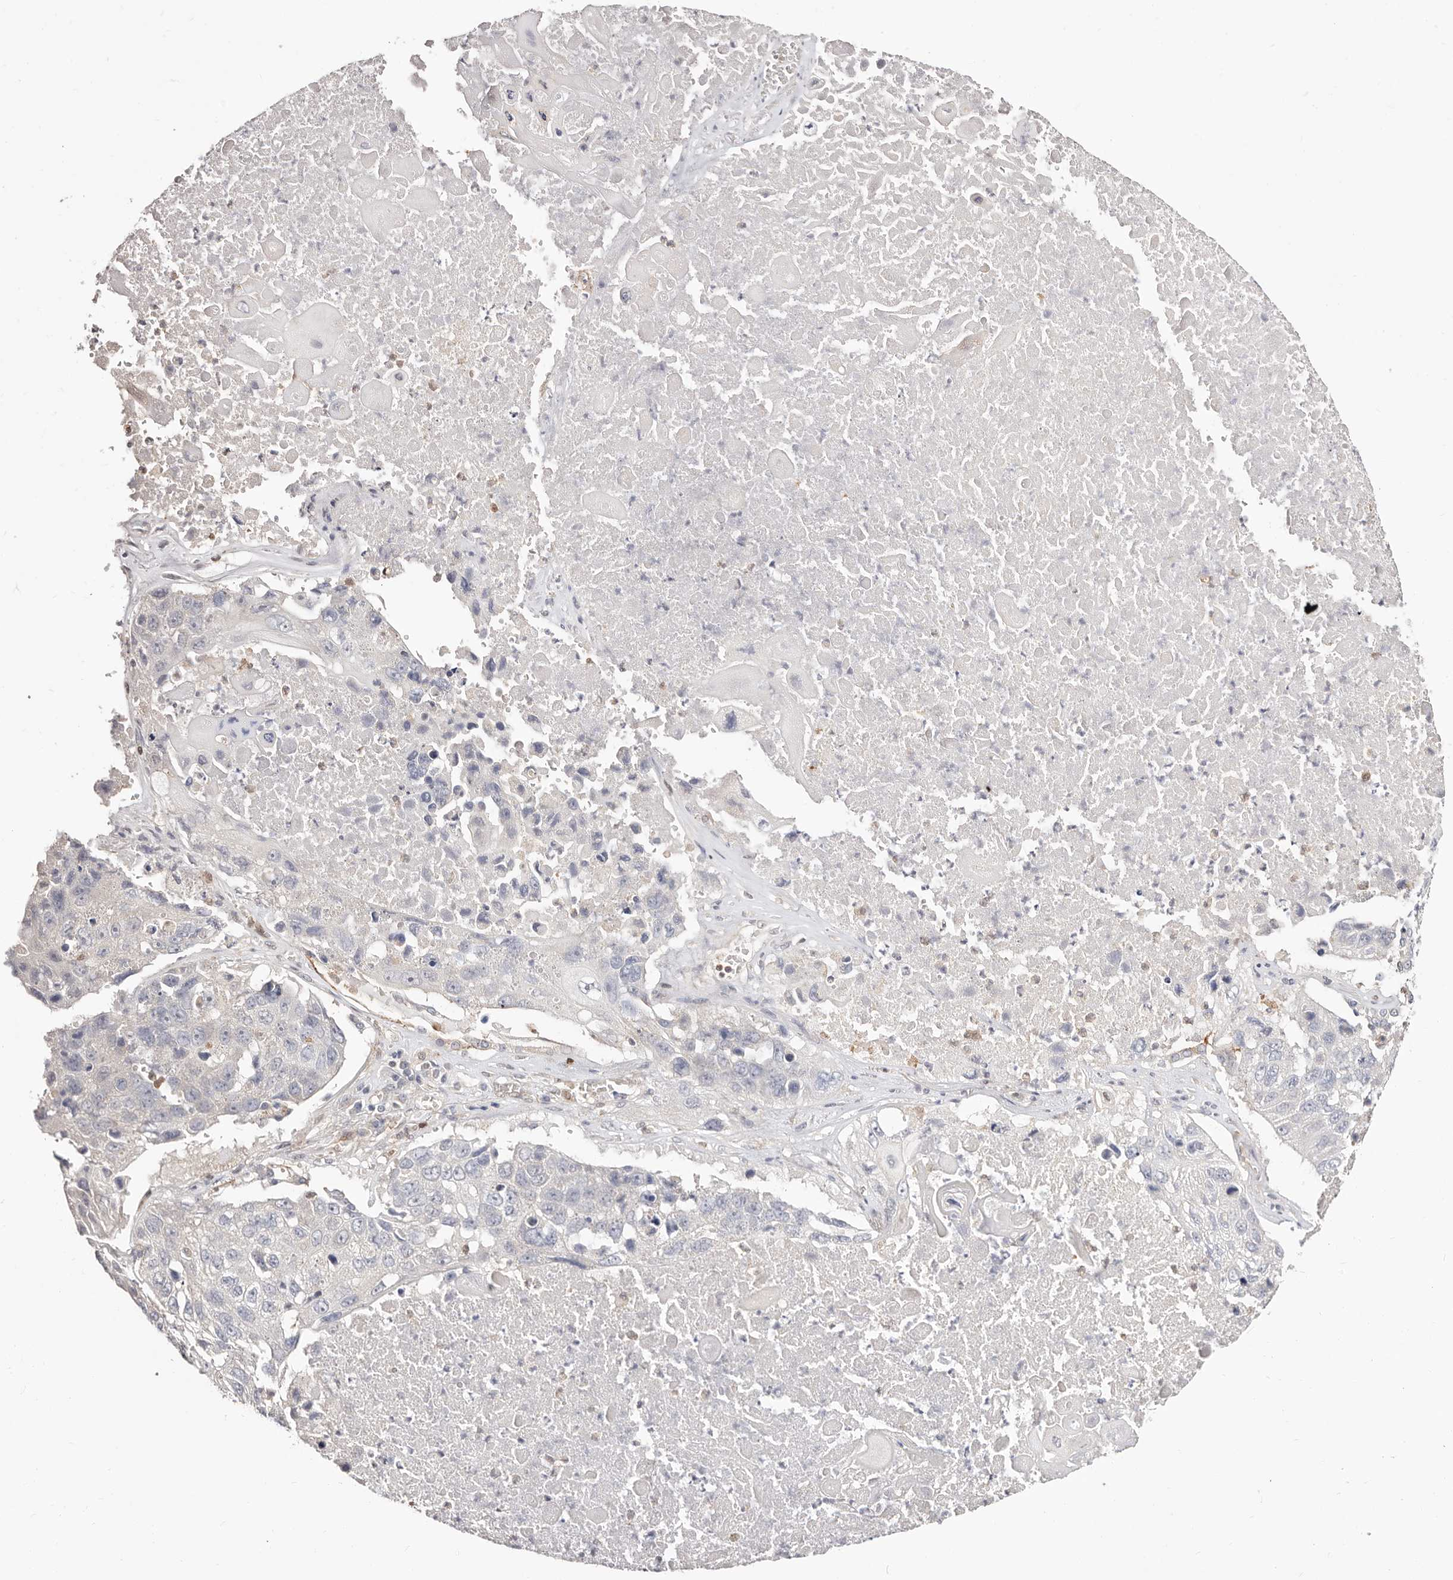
{"staining": {"intensity": "negative", "quantity": "none", "location": "none"}, "tissue": "lung cancer", "cell_type": "Tumor cells", "image_type": "cancer", "snomed": [{"axis": "morphology", "description": "Squamous cell carcinoma, NOS"}, {"axis": "topography", "description": "Lung"}], "caption": "This is an IHC histopathology image of squamous cell carcinoma (lung). There is no positivity in tumor cells.", "gene": "STAT5A", "patient": {"sex": "male", "age": 61}}